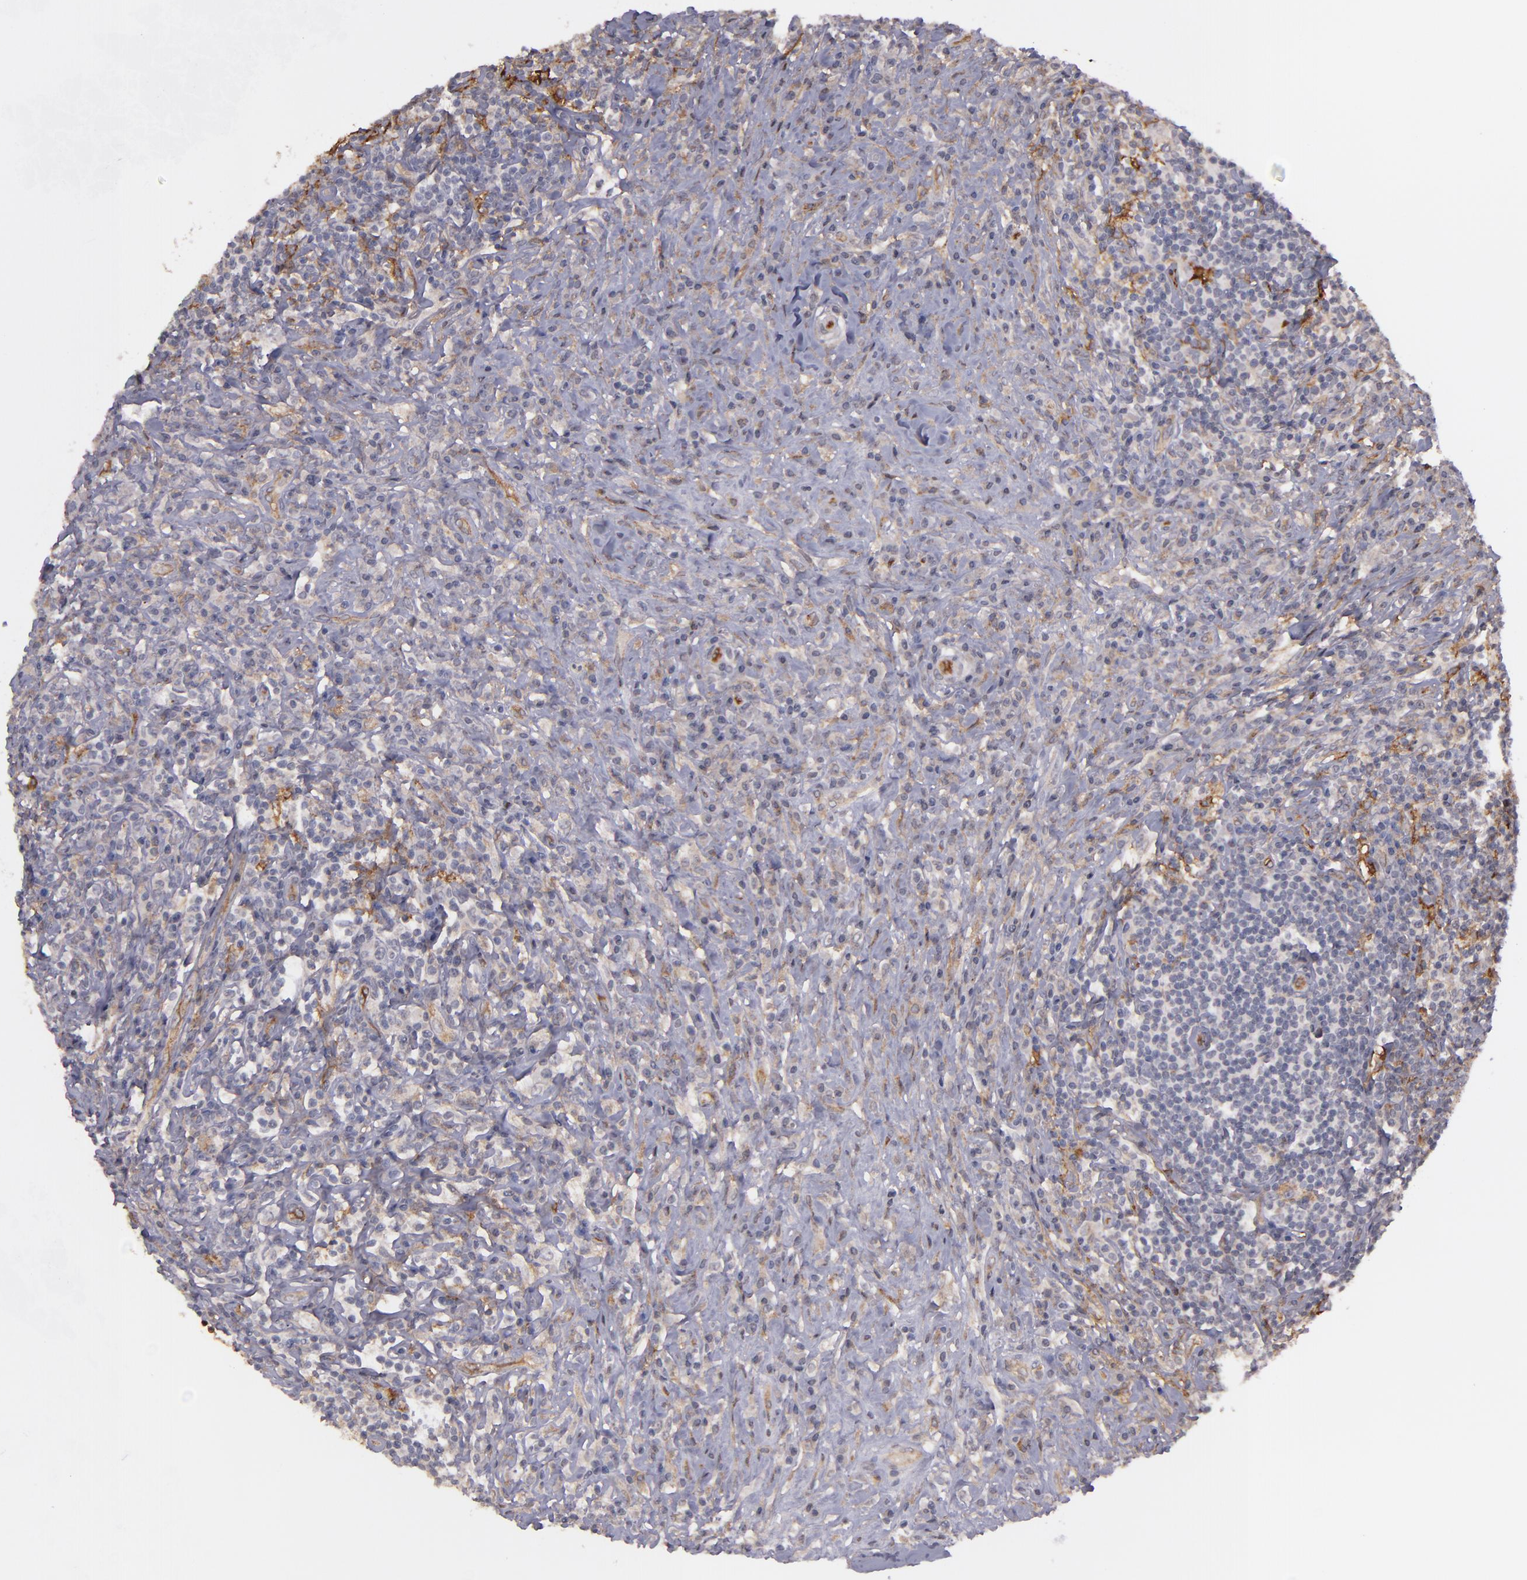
{"staining": {"intensity": "negative", "quantity": "none", "location": "none"}, "tissue": "lymphoma", "cell_type": "Tumor cells", "image_type": "cancer", "snomed": [{"axis": "morphology", "description": "Hodgkin's disease, NOS"}, {"axis": "topography", "description": "Lymph node"}], "caption": "Immunohistochemistry (IHC) of Hodgkin's disease shows no staining in tumor cells.", "gene": "ACE", "patient": {"sex": "female", "age": 25}}